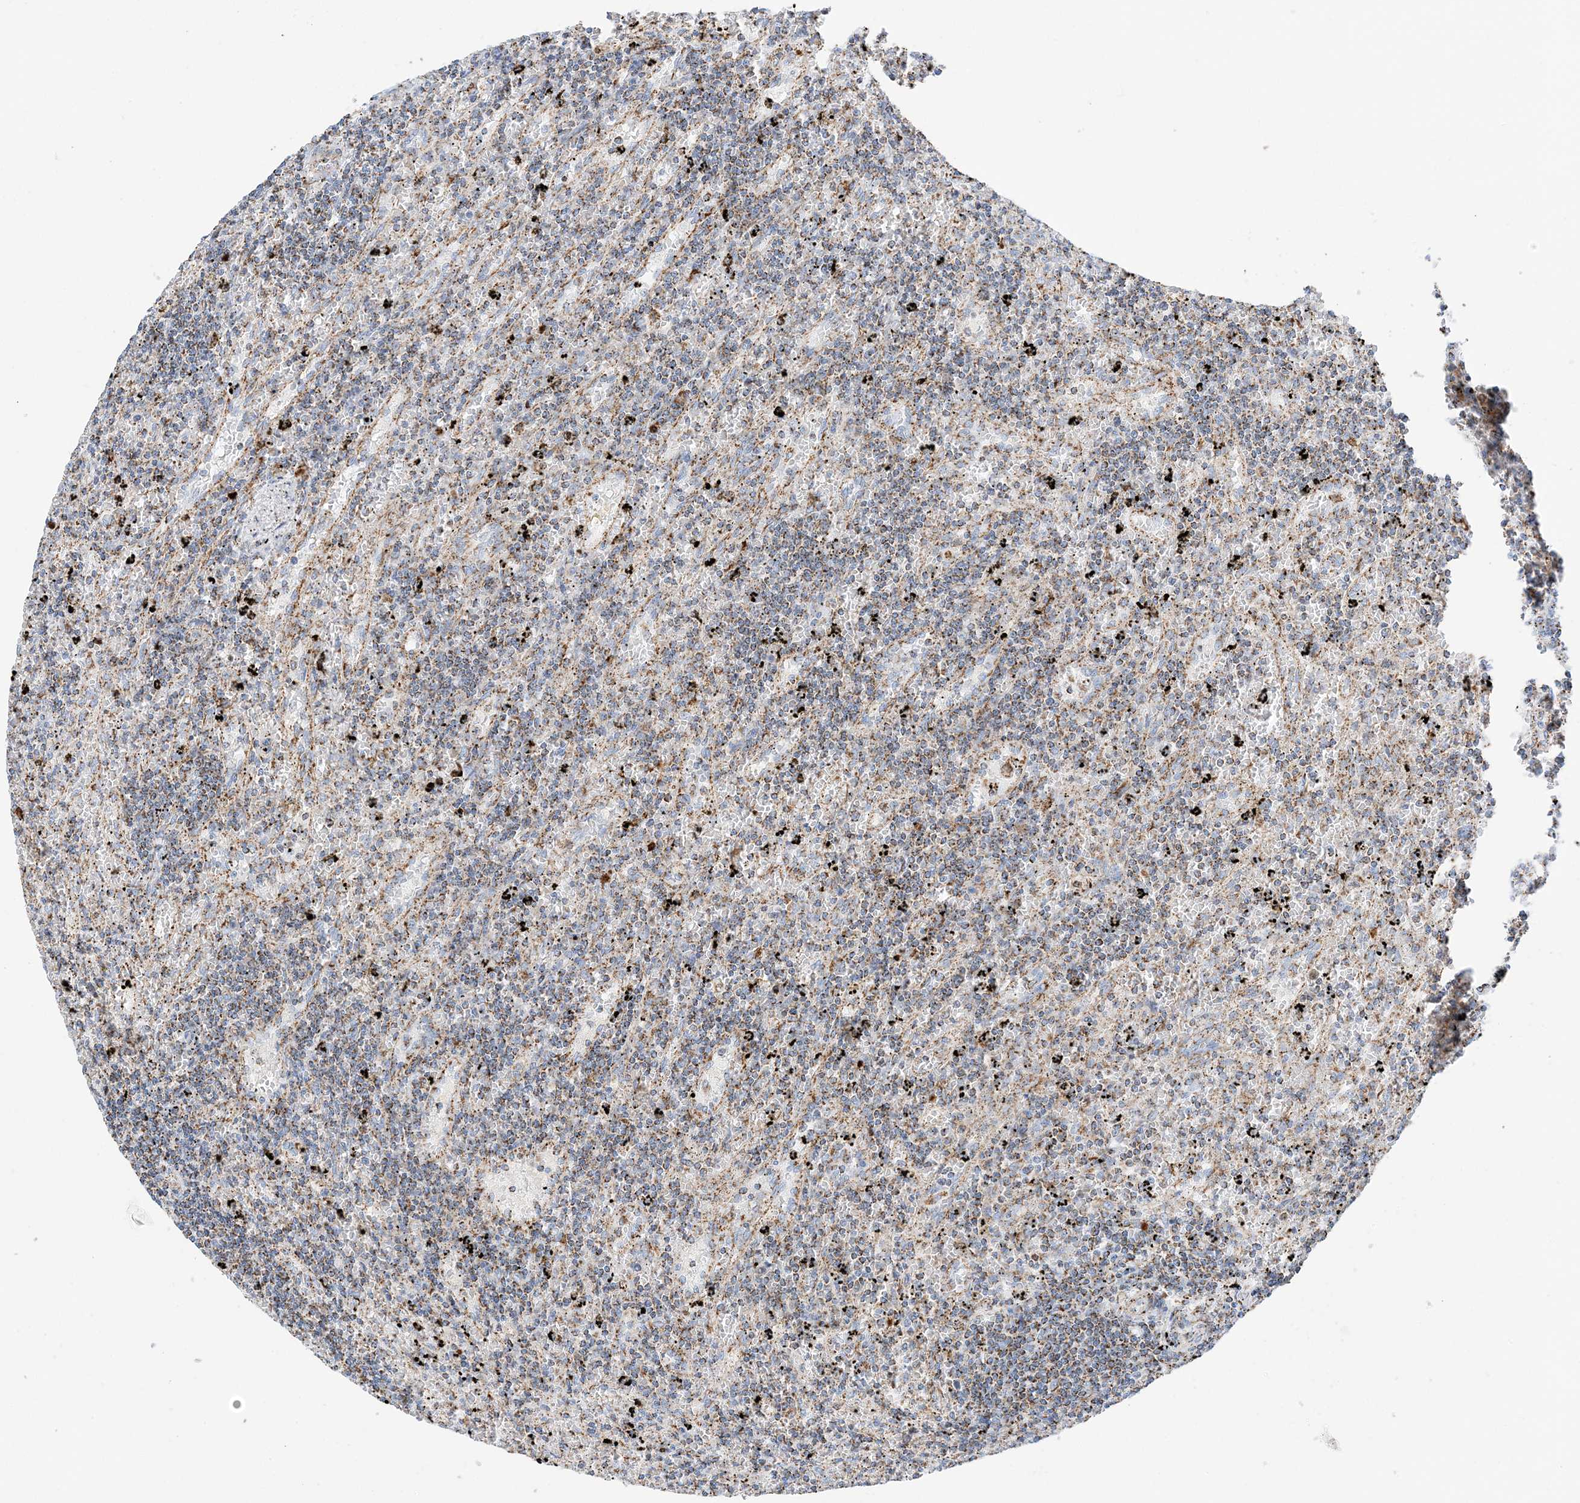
{"staining": {"intensity": "moderate", "quantity": ">75%", "location": "cytoplasmic/membranous"}, "tissue": "lymphoma", "cell_type": "Tumor cells", "image_type": "cancer", "snomed": [{"axis": "morphology", "description": "Malignant lymphoma, non-Hodgkin's type, Low grade"}, {"axis": "topography", "description": "Spleen"}], "caption": "The histopathology image shows a brown stain indicating the presence of a protein in the cytoplasmic/membranous of tumor cells in lymphoma.", "gene": "CAPN13", "patient": {"sex": "male", "age": 76}}